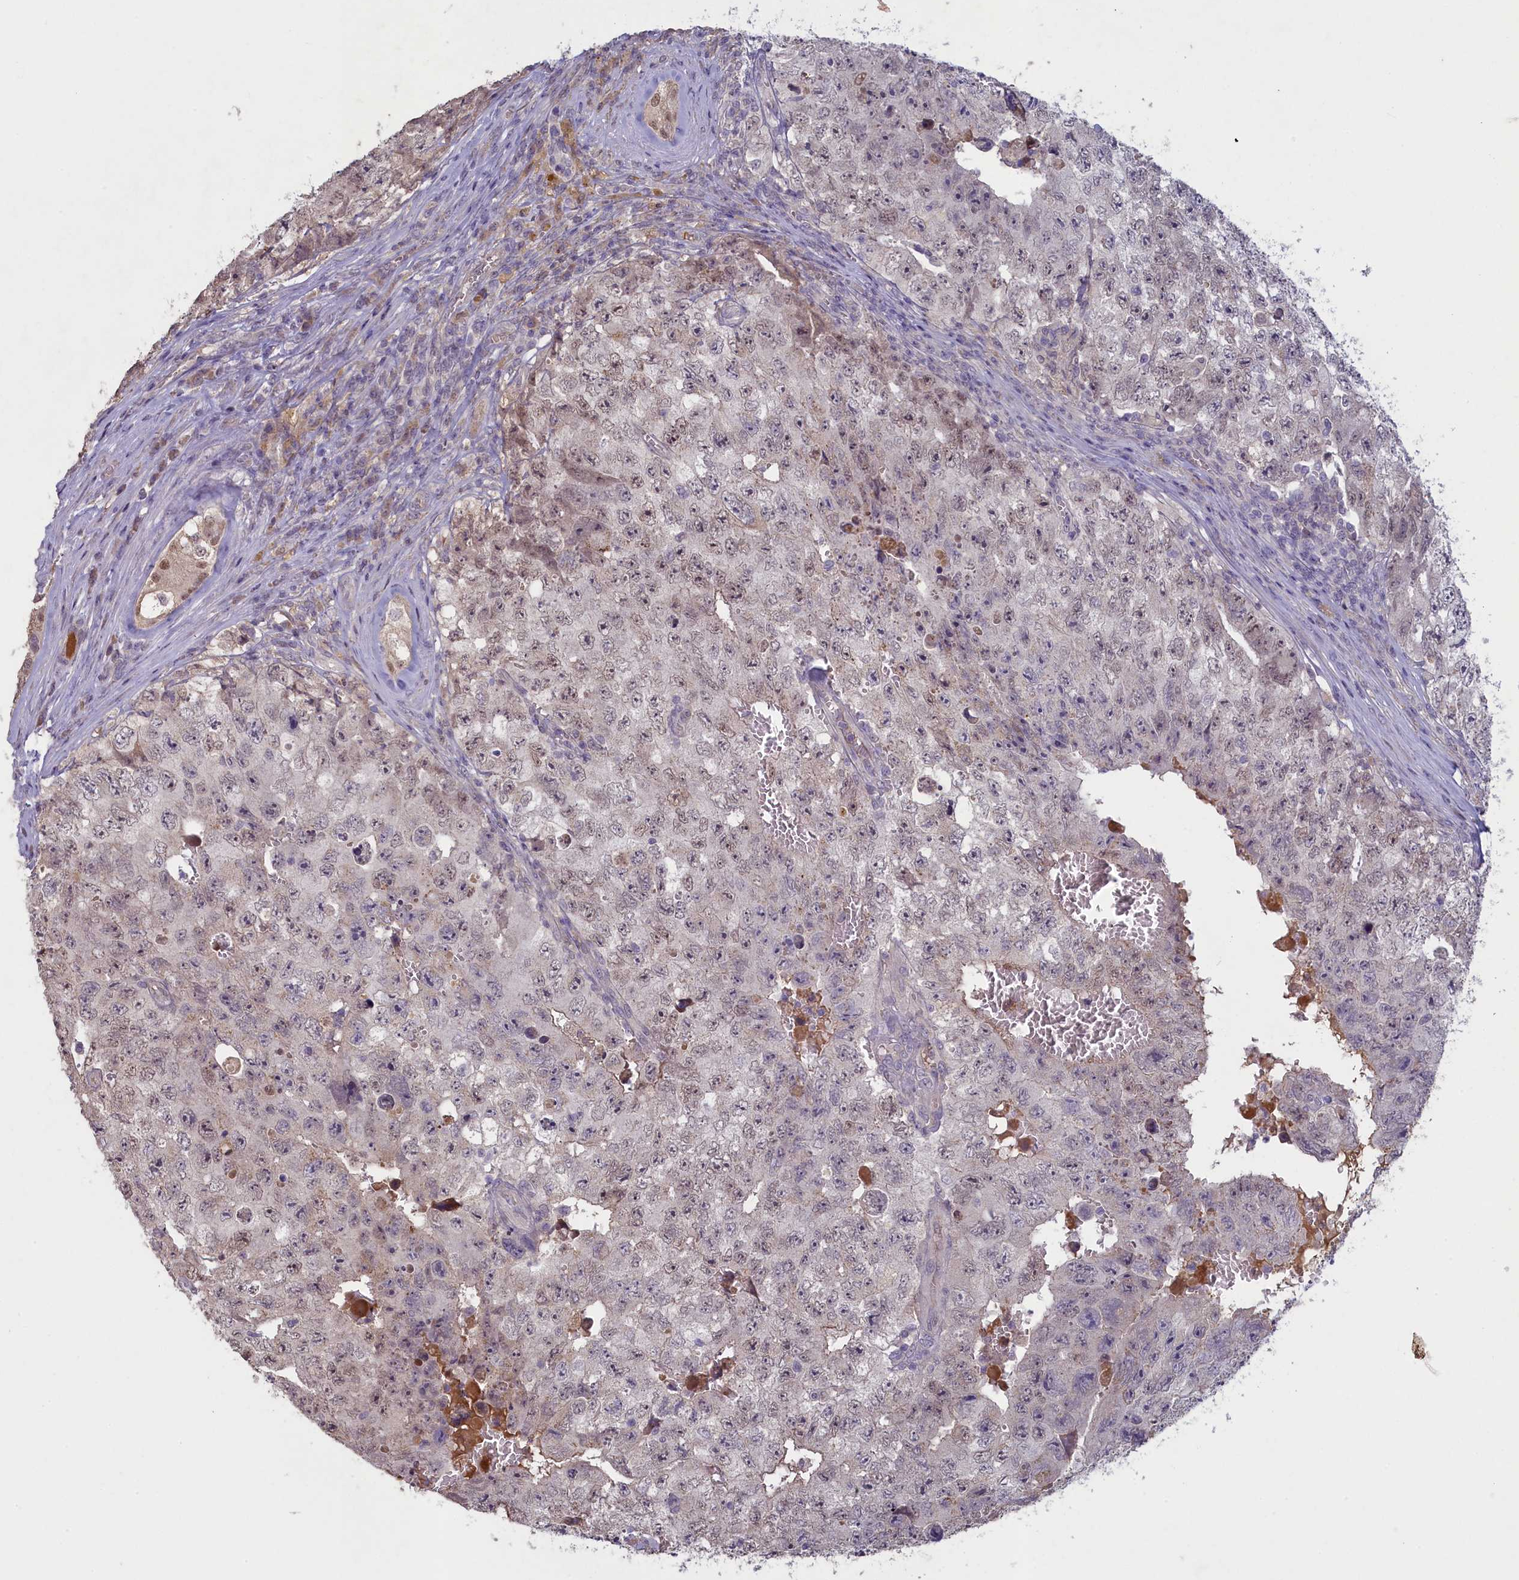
{"staining": {"intensity": "negative", "quantity": "none", "location": "none"}, "tissue": "testis cancer", "cell_type": "Tumor cells", "image_type": "cancer", "snomed": [{"axis": "morphology", "description": "Carcinoma, Embryonal, NOS"}, {"axis": "topography", "description": "Testis"}], "caption": "Immunohistochemistry micrograph of neoplastic tissue: human testis cancer (embryonal carcinoma) stained with DAB (3,3'-diaminobenzidine) displays no significant protein positivity in tumor cells.", "gene": "ATF7IP2", "patient": {"sex": "male", "age": 17}}